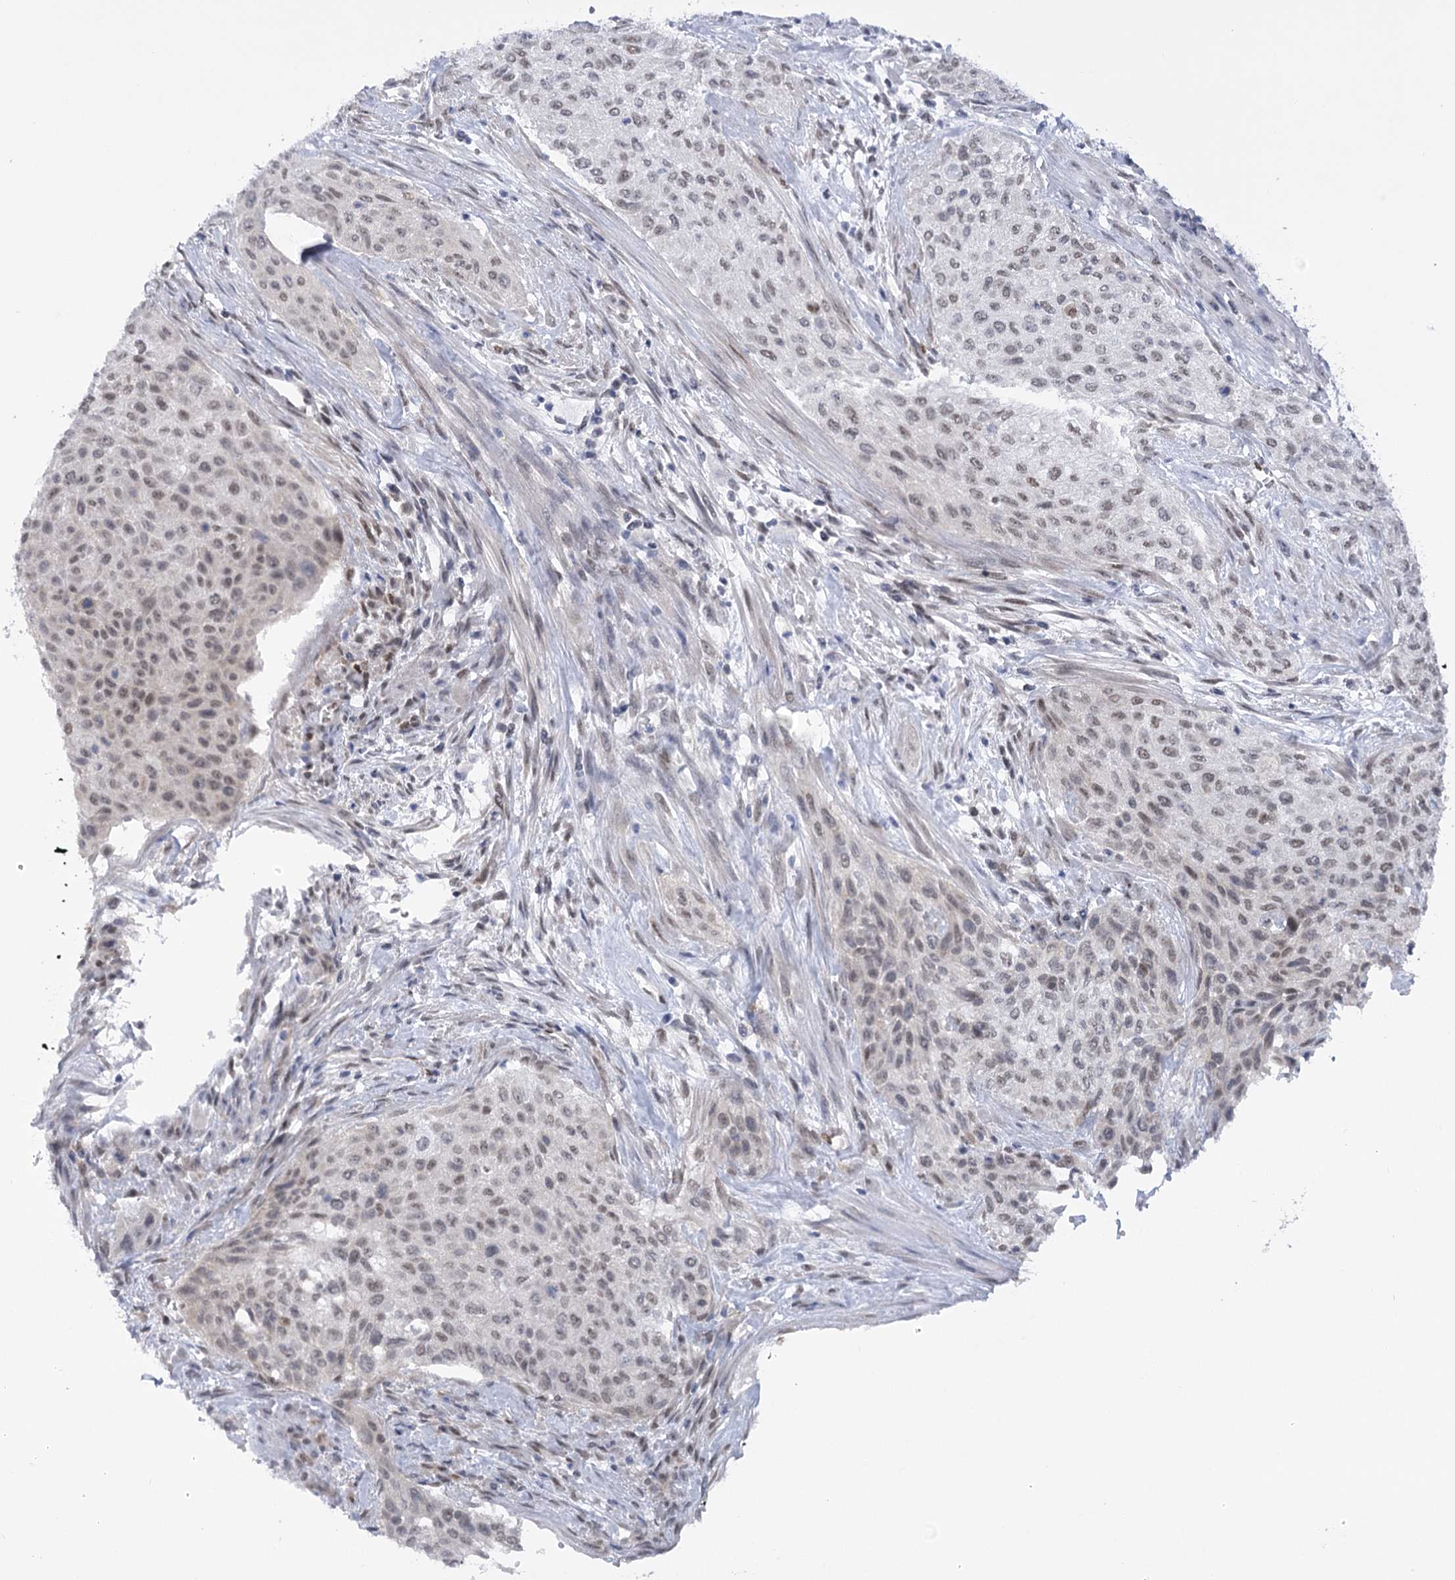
{"staining": {"intensity": "negative", "quantity": "none", "location": "none"}, "tissue": "urothelial cancer", "cell_type": "Tumor cells", "image_type": "cancer", "snomed": [{"axis": "morphology", "description": "Normal tissue, NOS"}, {"axis": "morphology", "description": "Urothelial carcinoma, NOS"}, {"axis": "topography", "description": "Urinary bladder"}, {"axis": "topography", "description": "Peripheral nerve tissue"}], "caption": "Tumor cells show no significant protein staining in transitional cell carcinoma.", "gene": "HNRNPA0", "patient": {"sex": "male", "age": 35}}